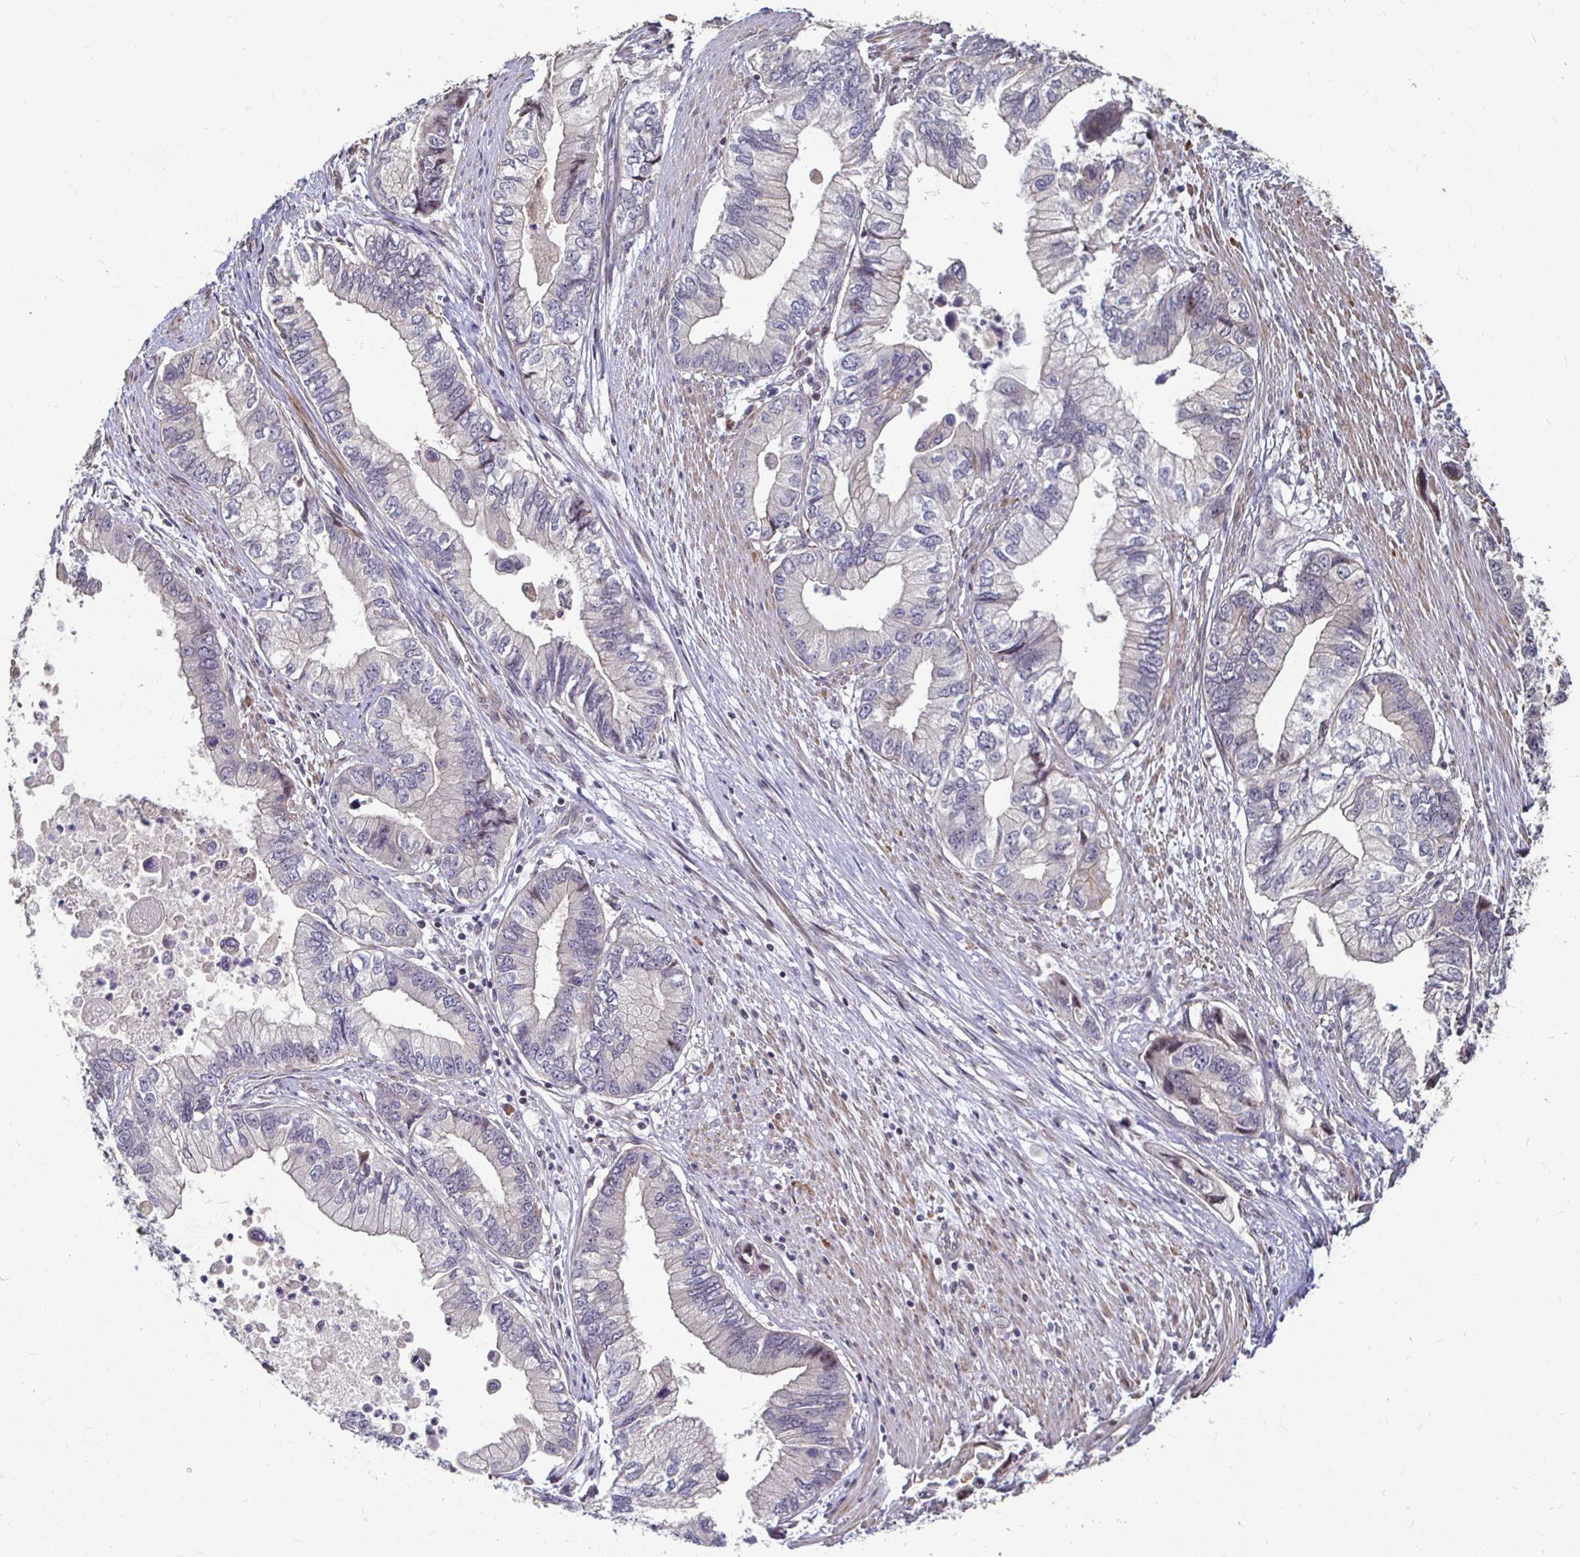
{"staining": {"intensity": "negative", "quantity": "none", "location": "none"}, "tissue": "stomach cancer", "cell_type": "Tumor cells", "image_type": "cancer", "snomed": [{"axis": "morphology", "description": "Adenocarcinoma, NOS"}, {"axis": "topography", "description": "Pancreas"}, {"axis": "topography", "description": "Stomach, upper"}], "caption": "There is no significant positivity in tumor cells of stomach cancer (adenocarcinoma). (Brightfield microscopy of DAB IHC at high magnification).", "gene": "CAPN11", "patient": {"sex": "male", "age": 77}}